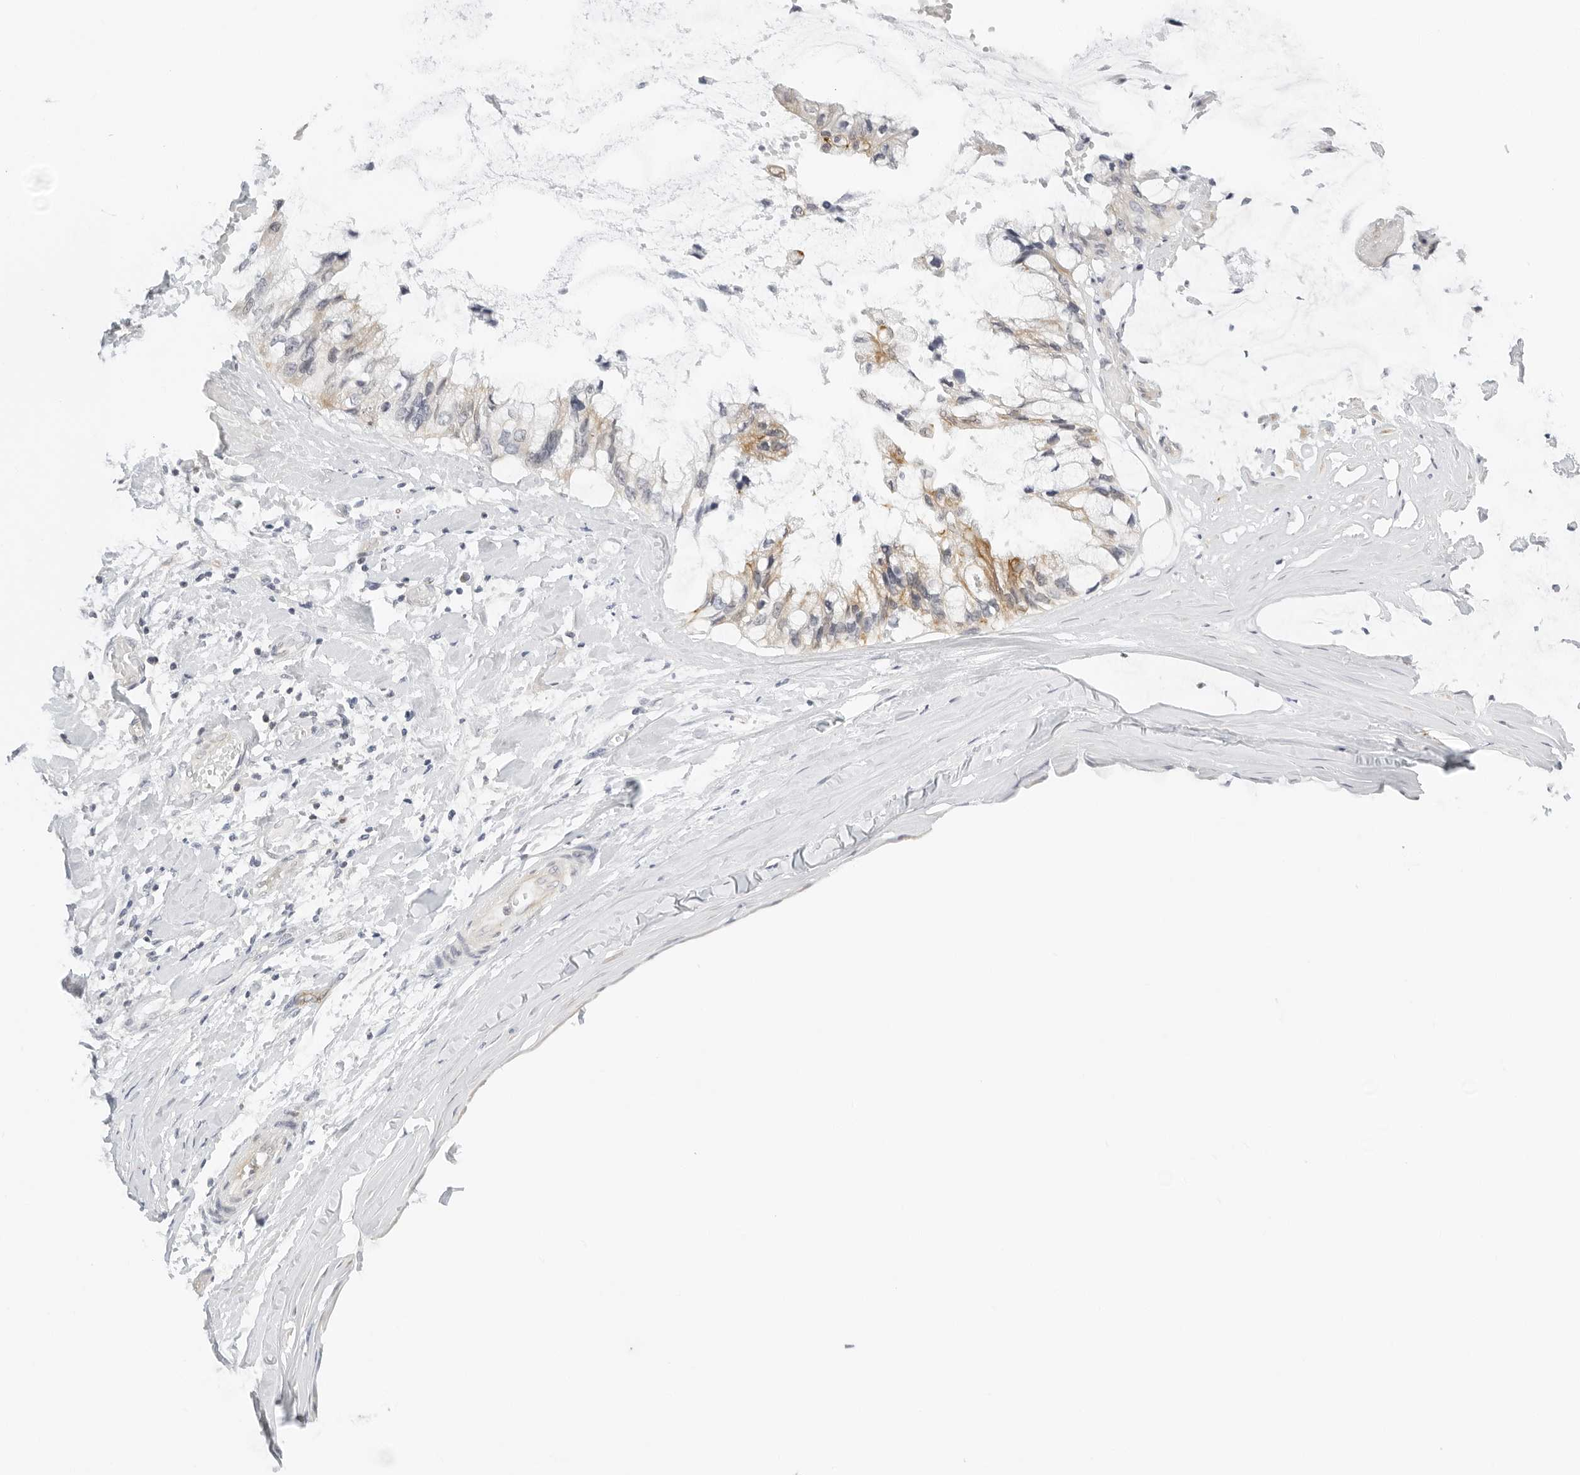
{"staining": {"intensity": "weak", "quantity": "25%-75%", "location": "cytoplasmic/membranous"}, "tissue": "ovarian cancer", "cell_type": "Tumor cells", "image_type": "cancer", "snomed": [{"axis": "morphology", "description": "Cystadenocarcinoma, mucinous, NOS"}, {"axis": "topography", "description": "Ovary"}], "caption": "Tumor cells demonstrate low levels of weak cytoplasmic/membranous expression in about 25%-75% of cells in ovarian cancer.", "gene": "OSCP1", "patient": {"sex": "female", "age": 39}}